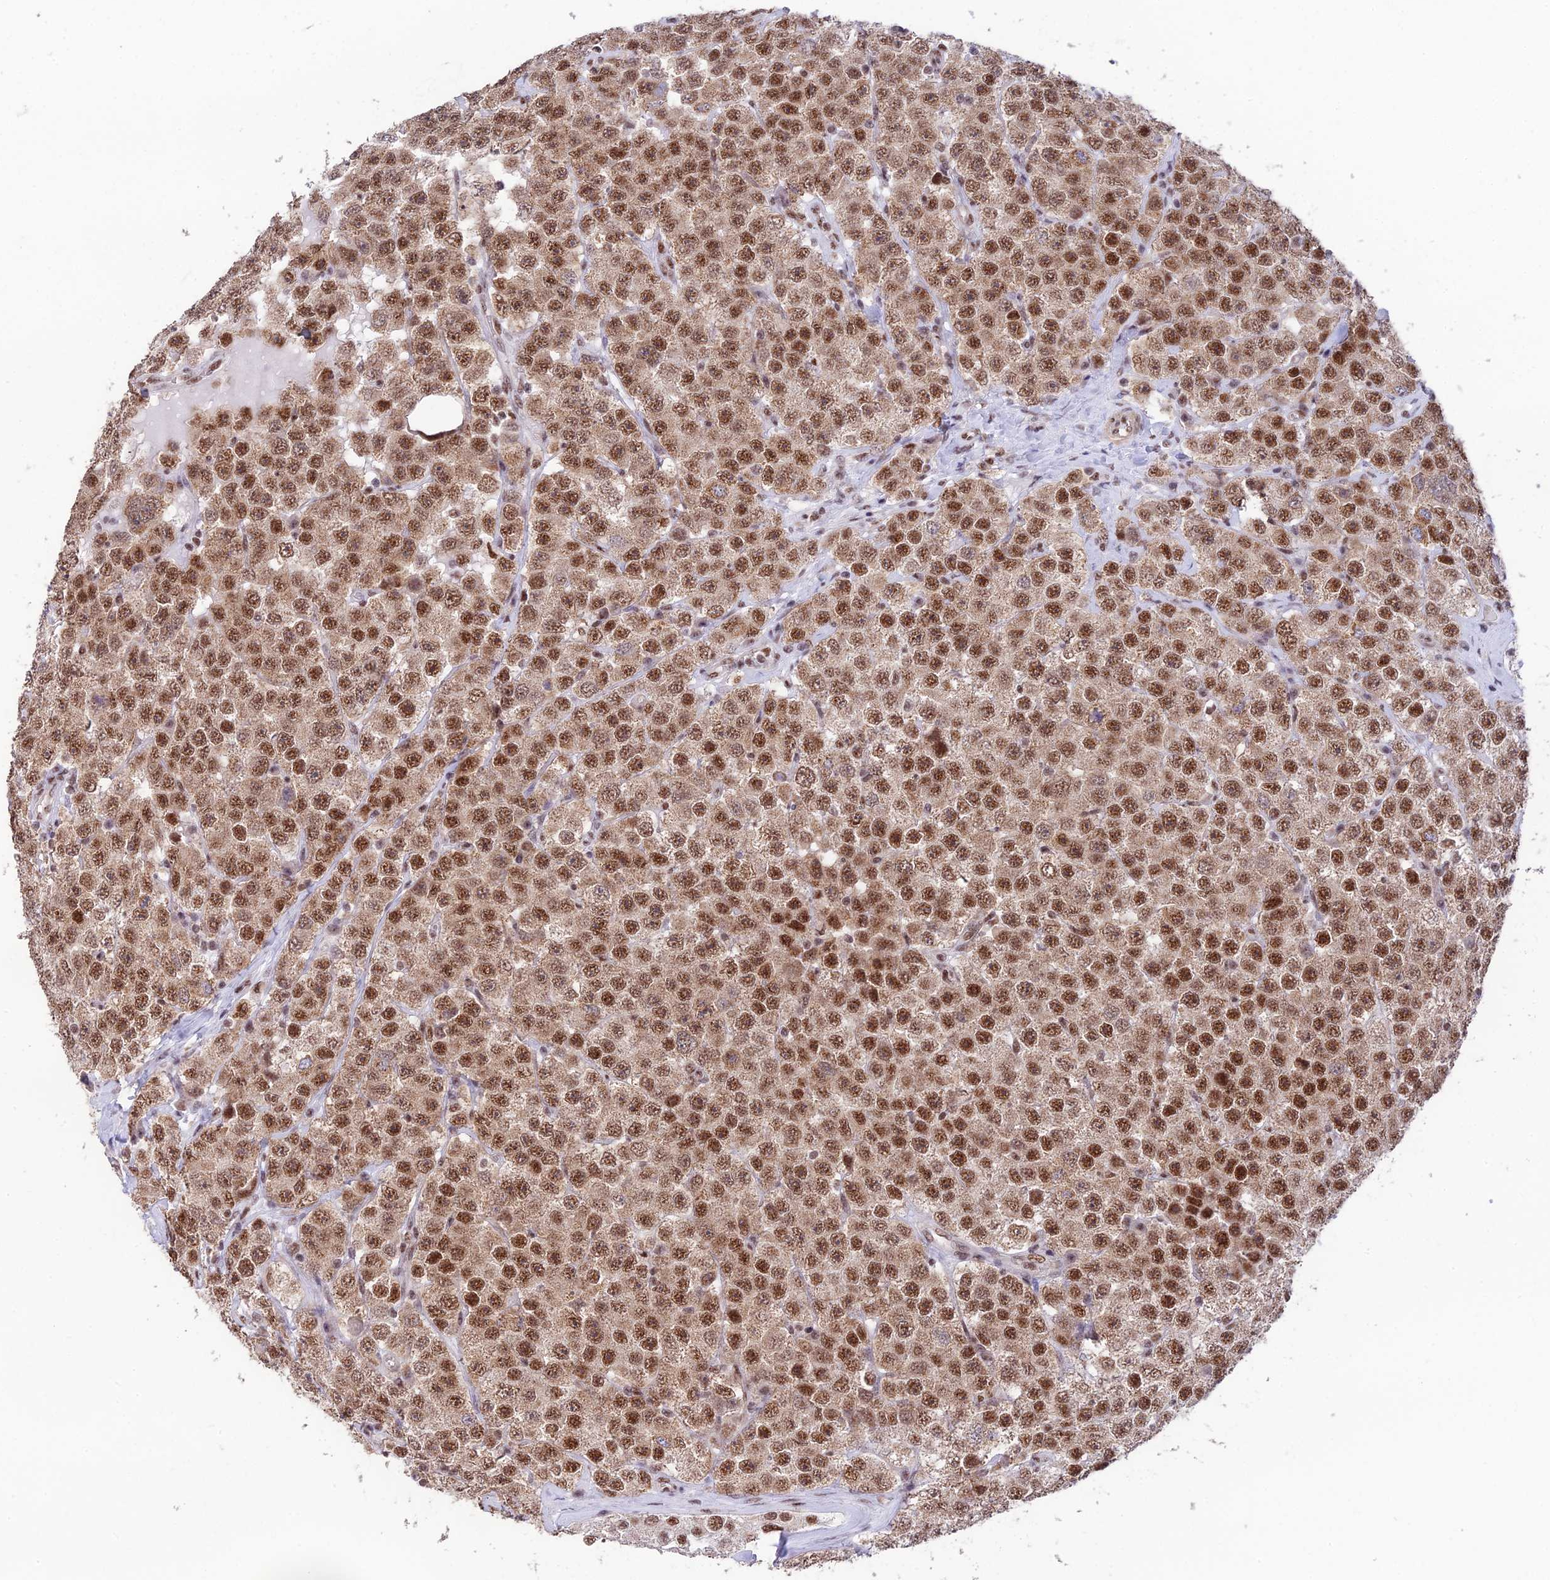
{"staining": {"intensity": "moderate", "quantity": ">75%", "location": "cytoplasmic/membranous,nuclear"}, "tissue": "testis cancer", "cell_type": "Tumor cells", "image_type": "cancer", "snomed": [{"axis": "morphology", "description": "Seminoma, NOS"}, {"axis": "topography", "description": "Testis"}], "caption": "A photomicrograph showing moderate cytoplasmic/membranous and nuclear positivity in about >75% of tumor cells in testis cancer (seminoma), as visualized by brown immunohistochemical staining.", "gene": "THOC7", "patient": {"sex": "male", "age": 28}}